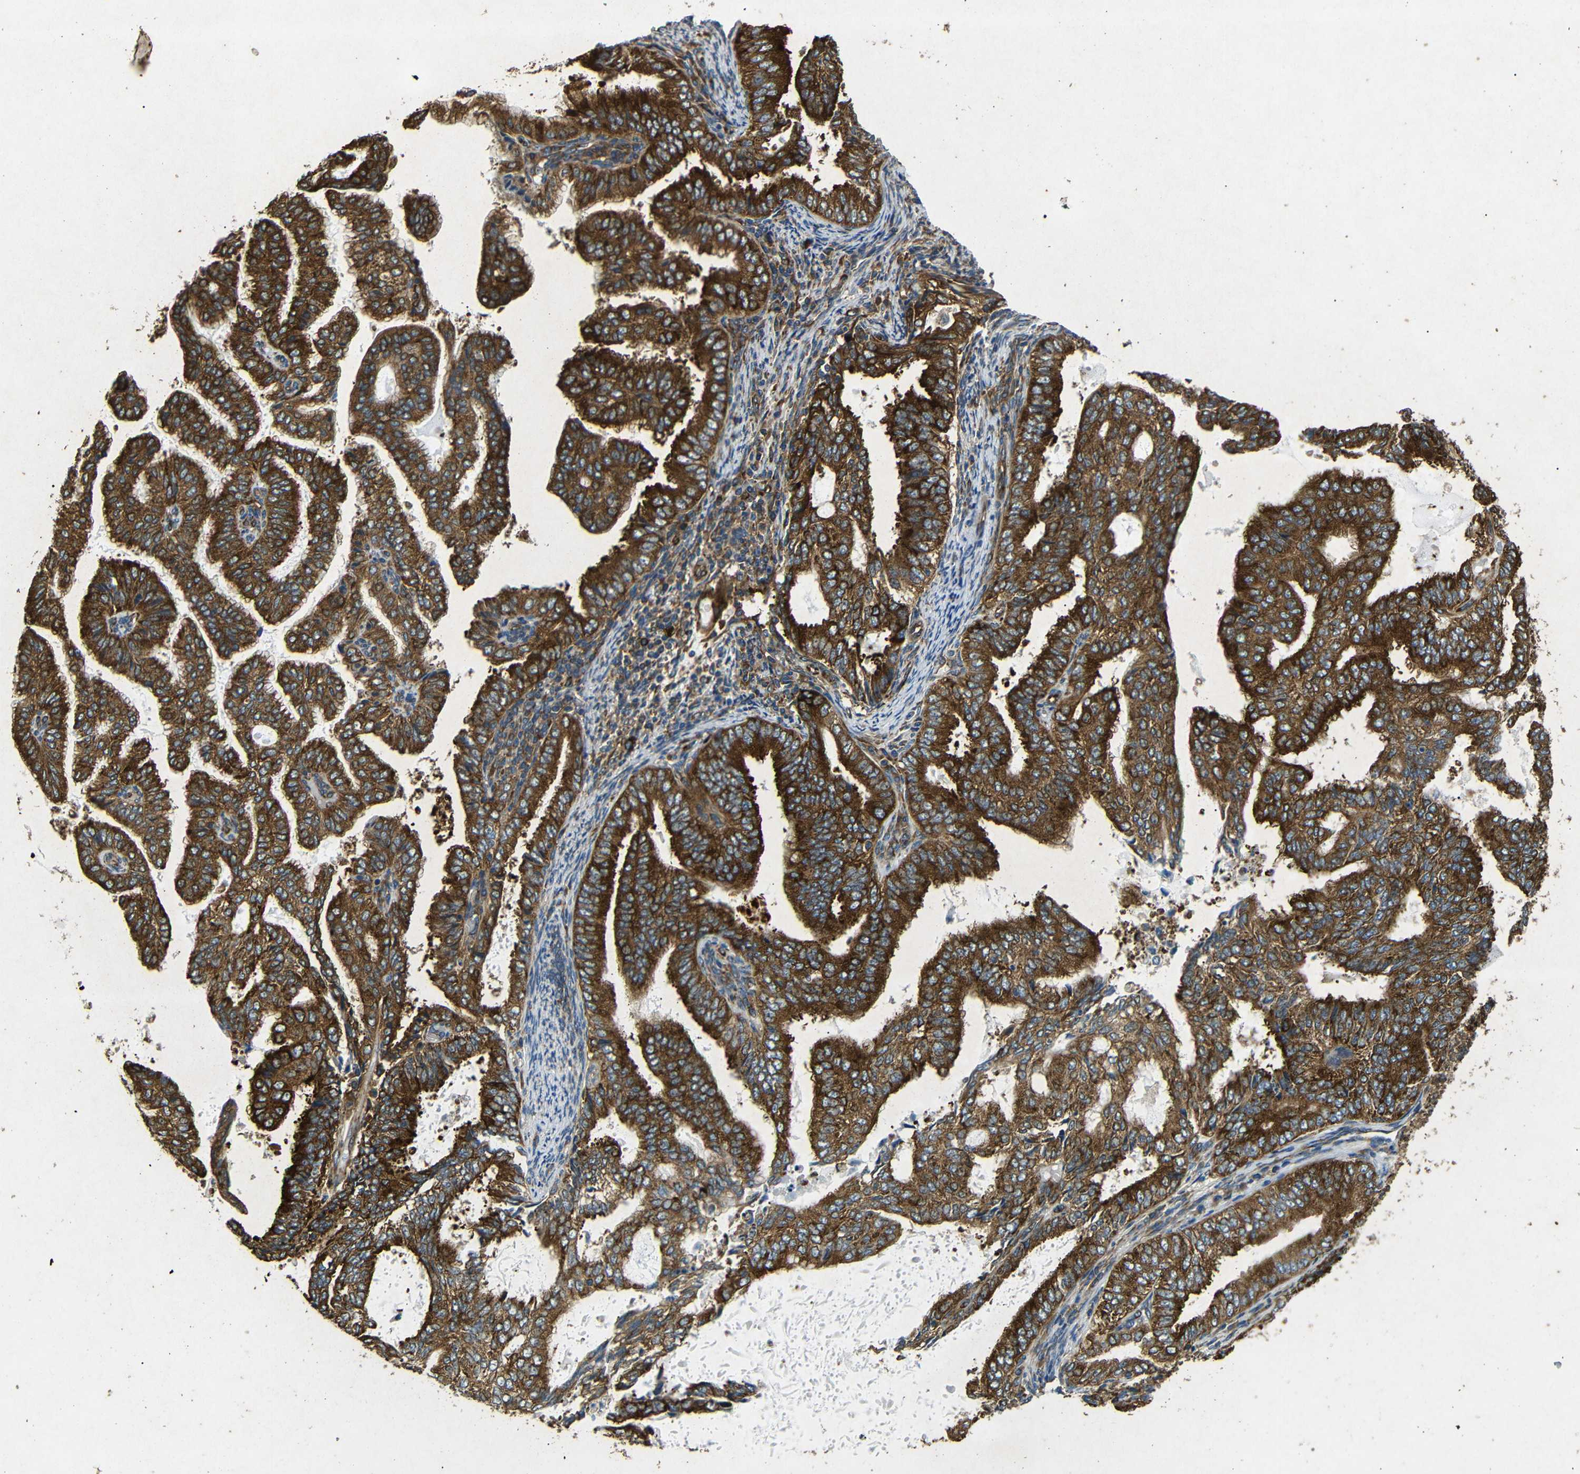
{"staining": {"intensity": "strong", "quantity": ">75%", "location": "cytoplasmic/membranous"}, "tissue": "endometrial cancer", "cell_type": "Tumor cells", "image_type": "cancer", "snomed": [{"axis": "morphology", "description": "Adenocarcinoma, NOS"}, {"axis": "topography", "description": "Endometrium"}], "caption": "The immunohistochemical stain labels strong cytoplasmic/membranous staining in tumor cells of adenocarcinoma (endometrial) tissue.", "gene": "BTF3", "patient": {"sex": "female", "age": 58}}